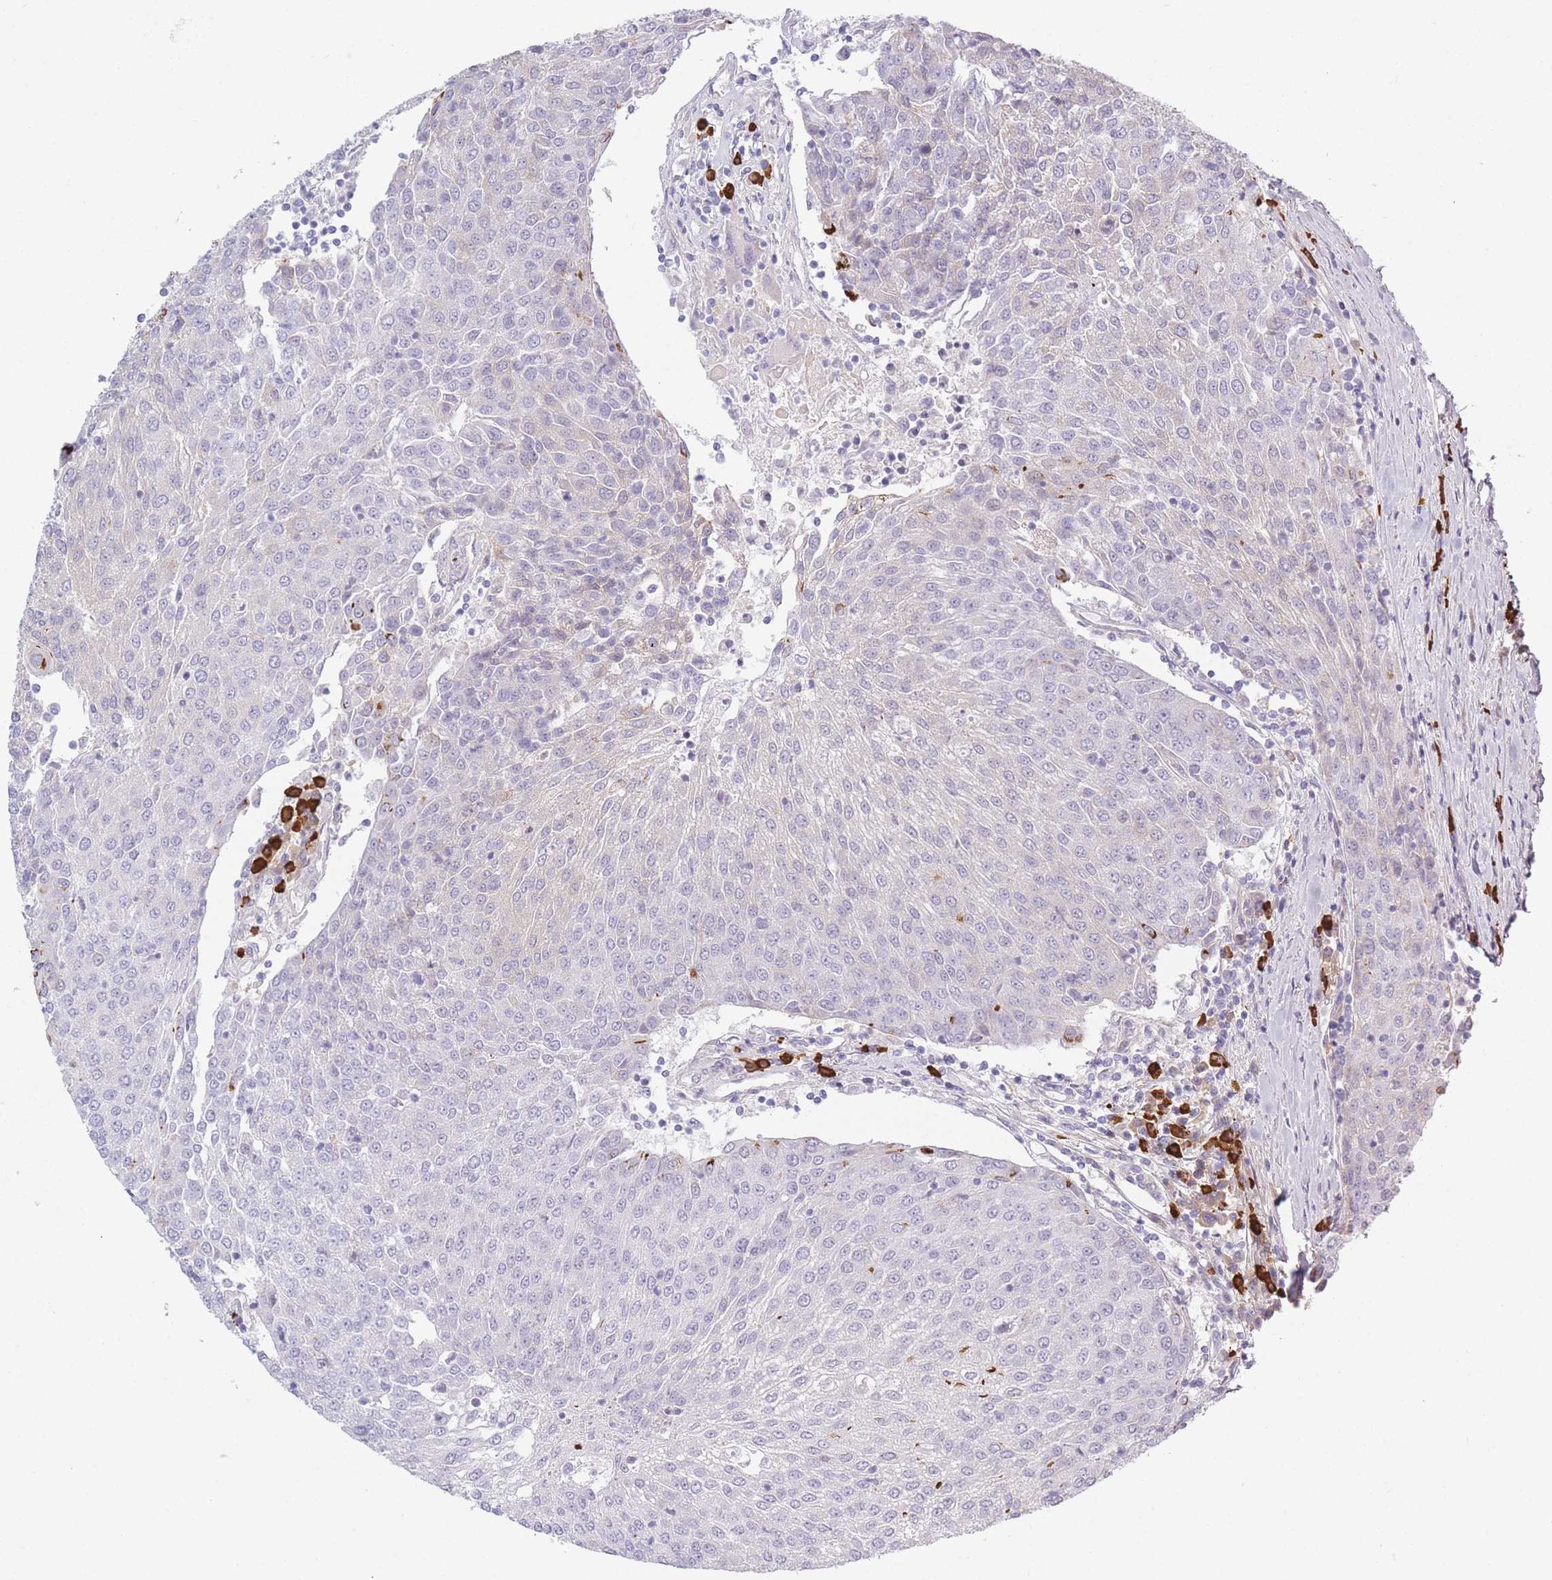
{"staining": {"intensity": "weak", "quantity": "<25%", "location": "cytoplasmic/membranous"}, "tissue": "urothelial cancer", "cell_type": "Tumor cells", "image_type": "cancer", "snomed": [{"axis": "morphology", "description": "Urothelial carcinoma, High grade"}, {"axis": "topography", "description": "Urinary bladder"}], "caption": "IHC of human high-grade urothelial carcinoma exhibits no expression in tumor cells. Nuclei are stained in blue.", "gene": "PLEKHG2", "patient": {"sex": "female", "age": 85}}